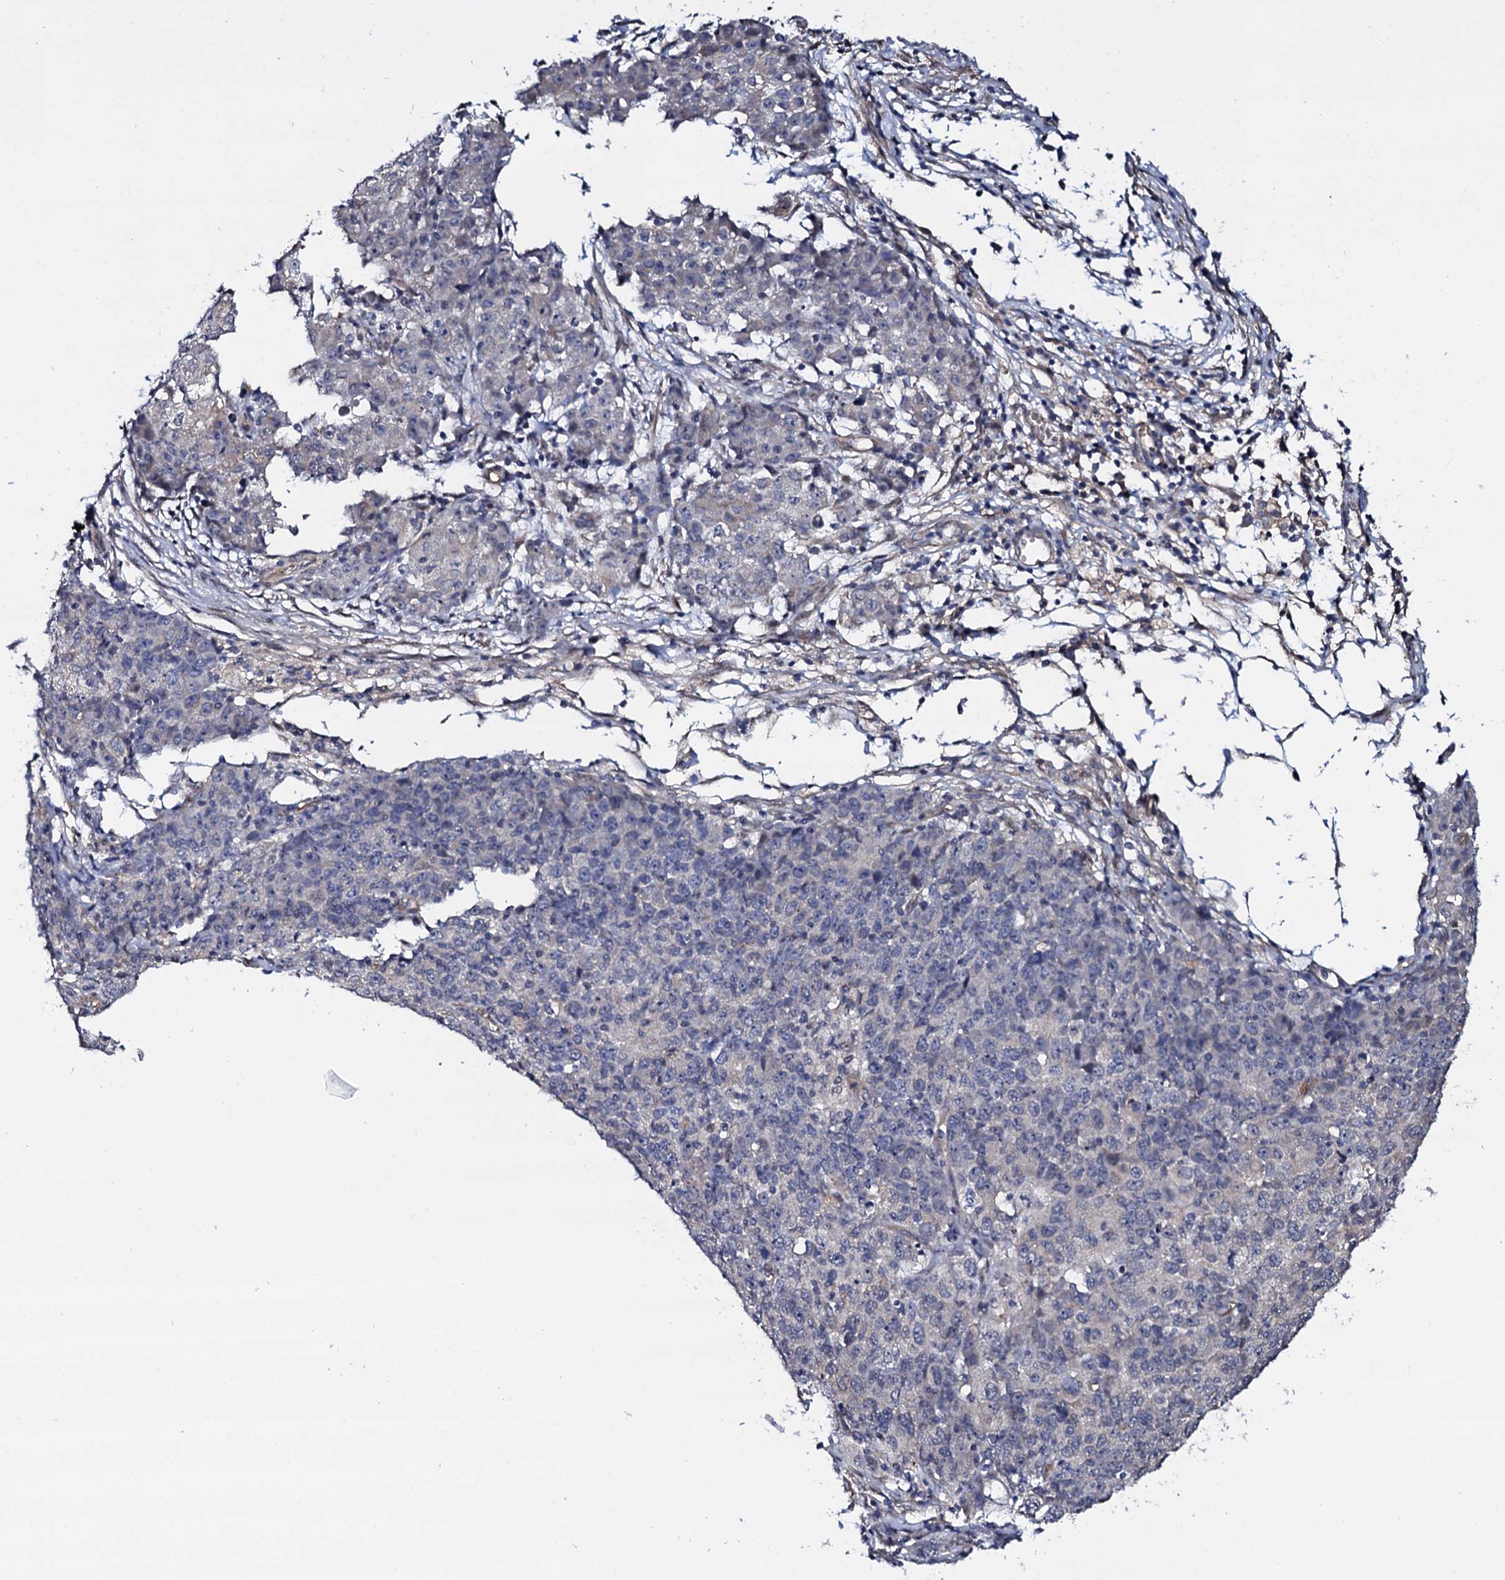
{"staining": {"intensity": "negative", "quantity": "none", "location": "none"}, "tissue": "ovarian cancer", "cell_type": "Tumor cells", "image_type": "cancer", "snomed": [{"axis": "morphology", "description": "Carcinoma, endometroid"}, {"axis": "topography", "description": "Ovary"}], "caption": "Immunohistochemistry (IHC) histopathology image of ovarian cancer stained for a protein (brown), which shows no staining in tumor cells.", "gene": "GAREM1", "patient": {"sex": "female", "age": 42}}